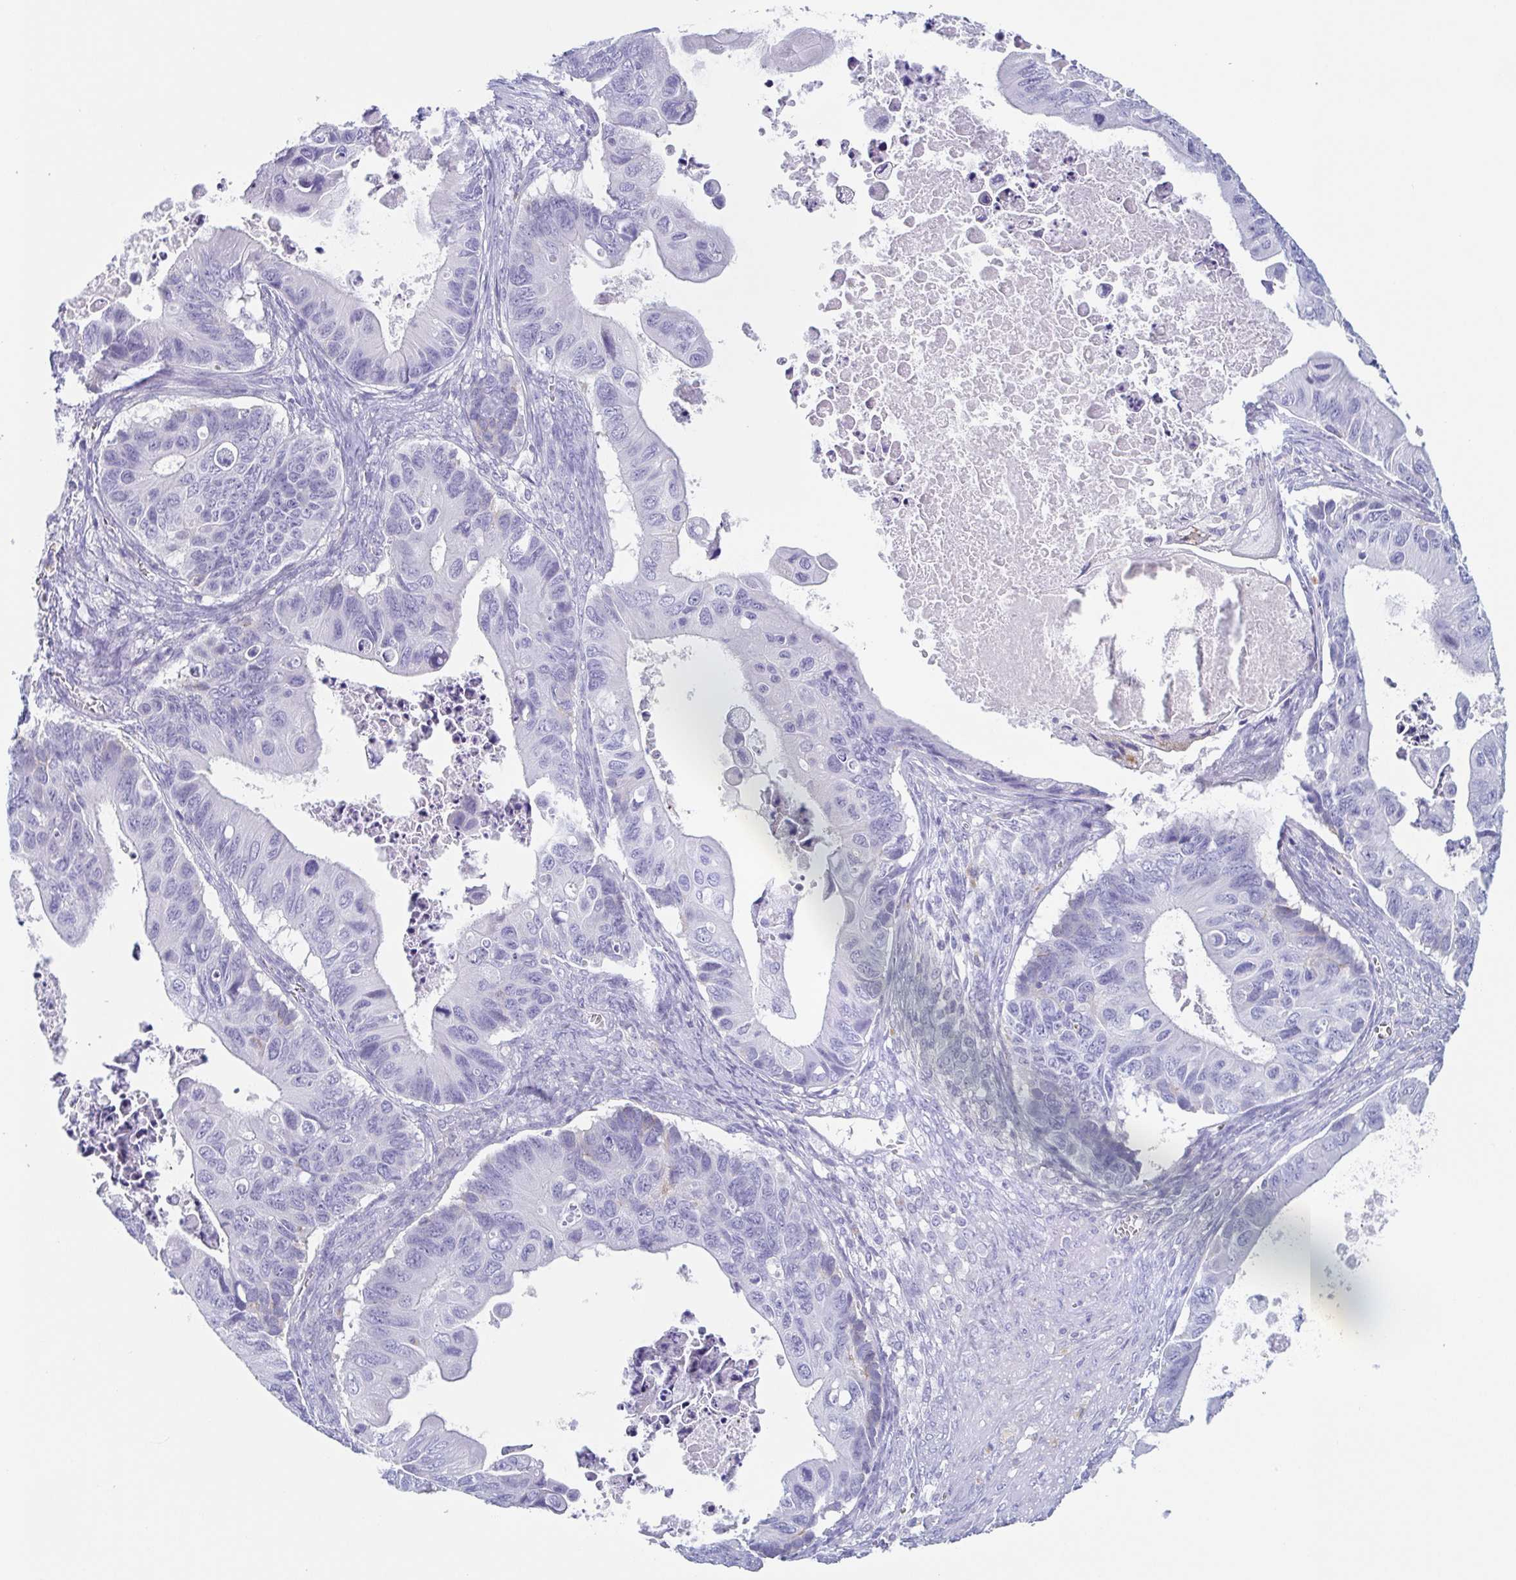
{"staining": {"intensity": "negative", "quantity": "none", "location": "none"}, "tissue": "ovarian cancer", "cell_type": "Tumor cells", "image_type": "cancer", "snomed": [{"axis": "morphology", "description": "Cystadenocarcinoma, mucinous, NOS"}, {"axis": "topography", "description": "Ovary"}], "caption": "A high-resolution image shows immunohistochemistry (IHC) staining of ovarian cancer, which reveals no significant staining in tumor cells.", "gene": "TAGLN3", "patient": {"sex": "female", "age": 64}}